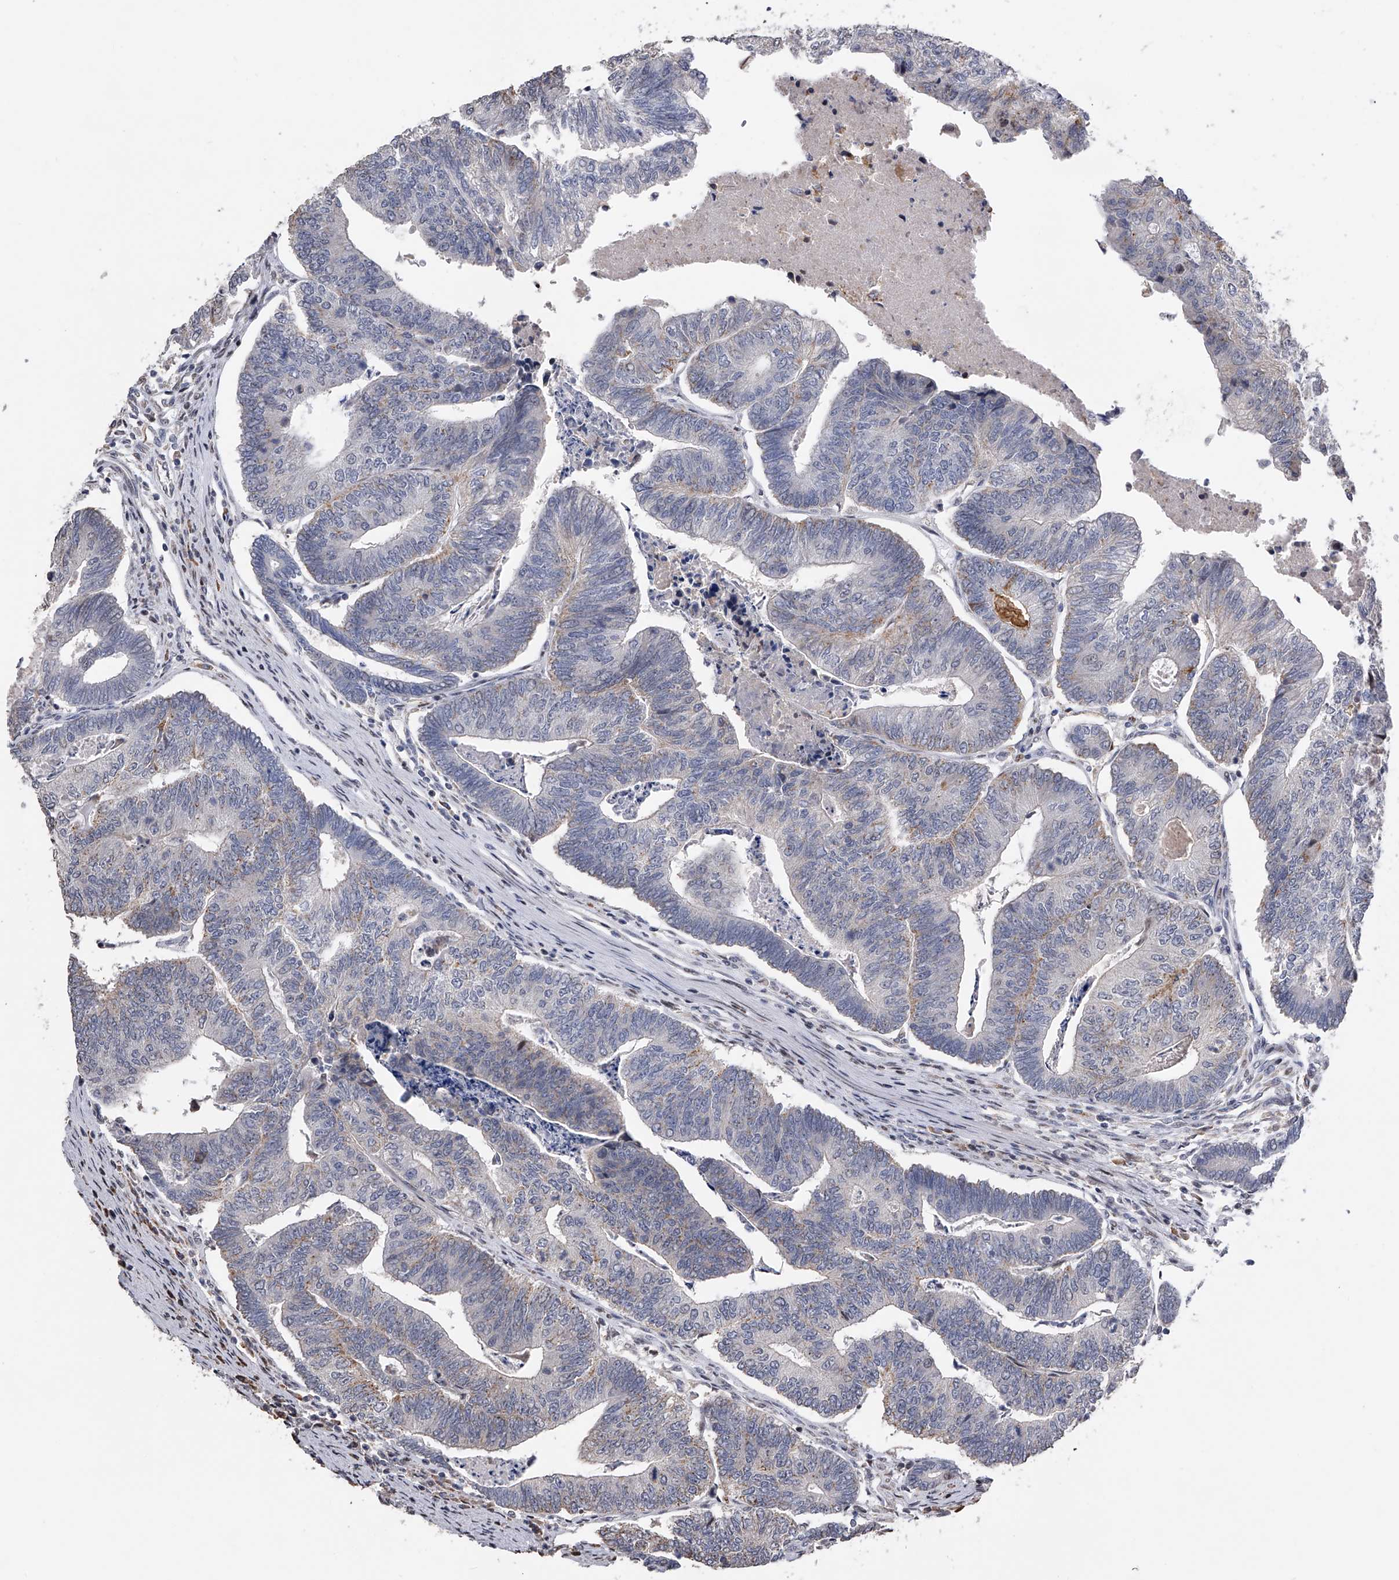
{"staining": {"intensity": "negative", "quantity": "none", "location": "none"}, "tissue": "colorectal cancer", "cell_type": "Tumor cells", "image_type": "cancer", "snomed": [{"axis": "morphology", "description": "Adenocarcinoma, NOS"}, {"axis": "topography", "description": "Colon"}], "caption": "Protein analysis of colorectal cancer (adenocarcinoma) demonstrates no significant positivity in tumor cells. Nuclei are stained in blue.", "gene": "RWDD2A", "patient": {"sex": "female", "age": 67}}